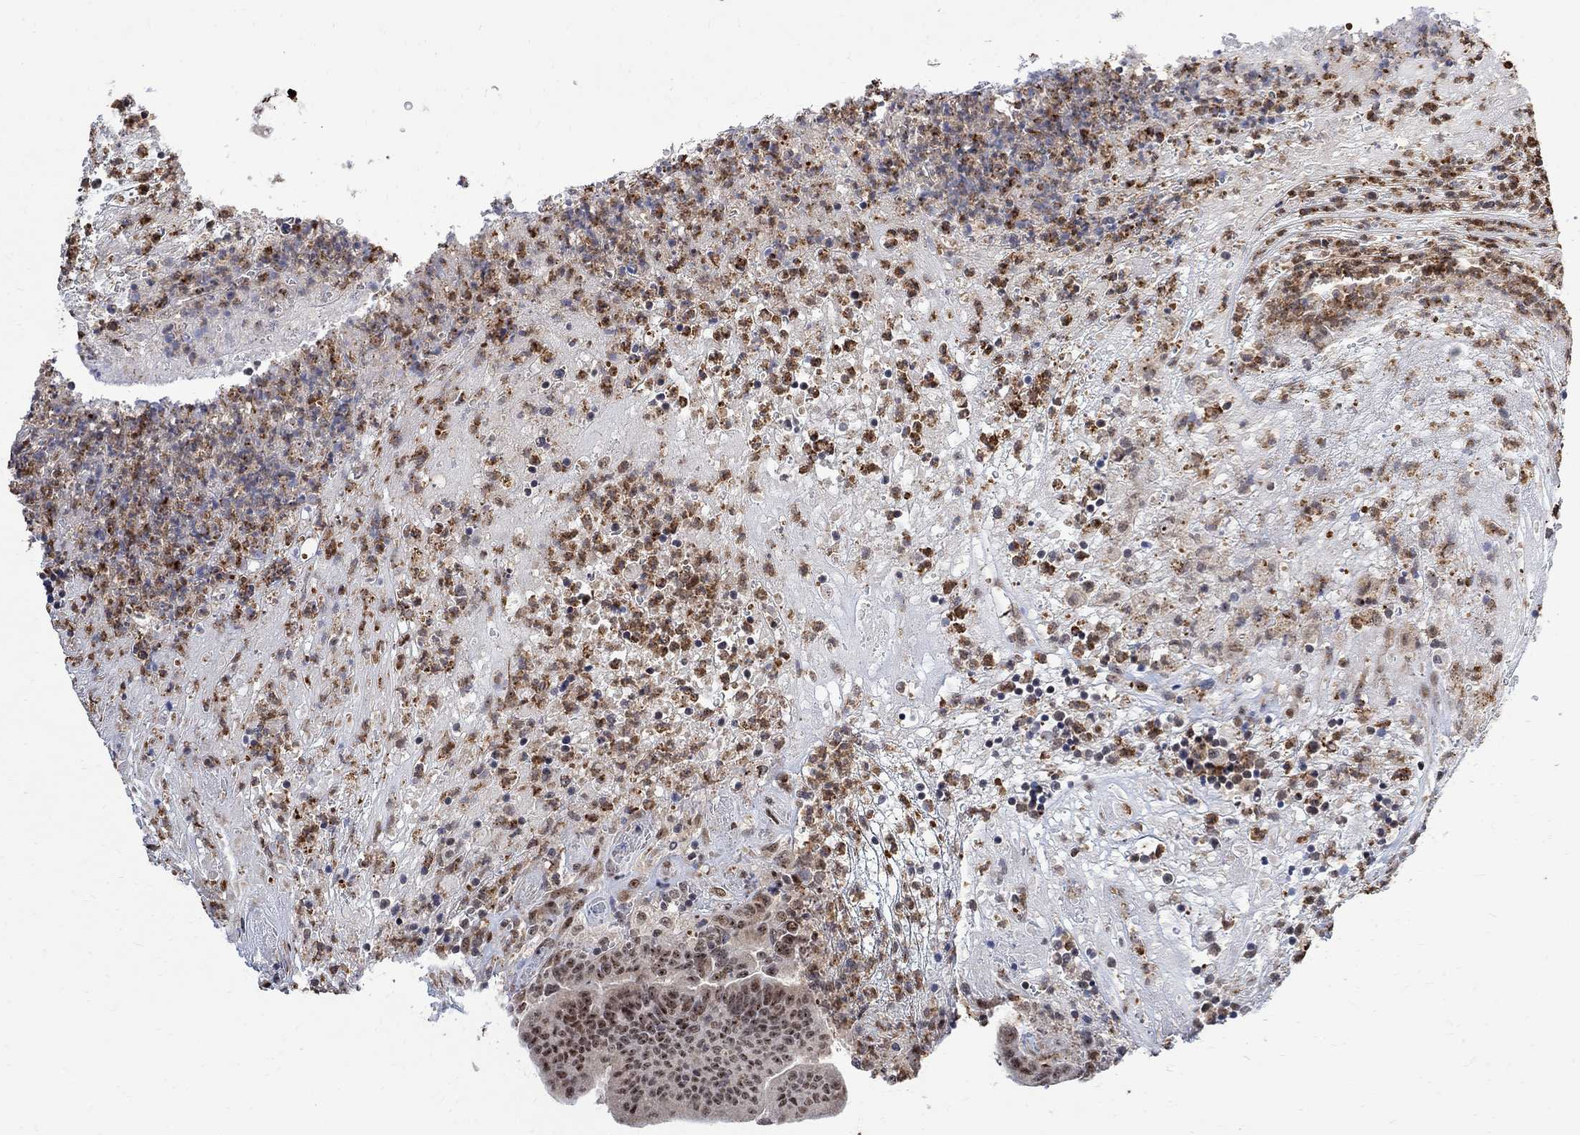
{"staining": {"intensity": "moderate", "quantity": ">75%", "location": "nuclear"}, "tissue": "colorectal cancer", "cell_type": "Tumor cells", "image_type": "cancer", "snomed": [{"axis": "morphology", "description": "Adenocarcinoma, NOS"}, {"axis": "topography", "description": "Colon"}], "caption": "This micrograph displays IHC staining of human adenocarcinoma (colorectal), with medium moderate nuclear expression in about >75% of tumor cells.", "gene": "E4F1", "patient": {"sex": "female", "age": 75}}